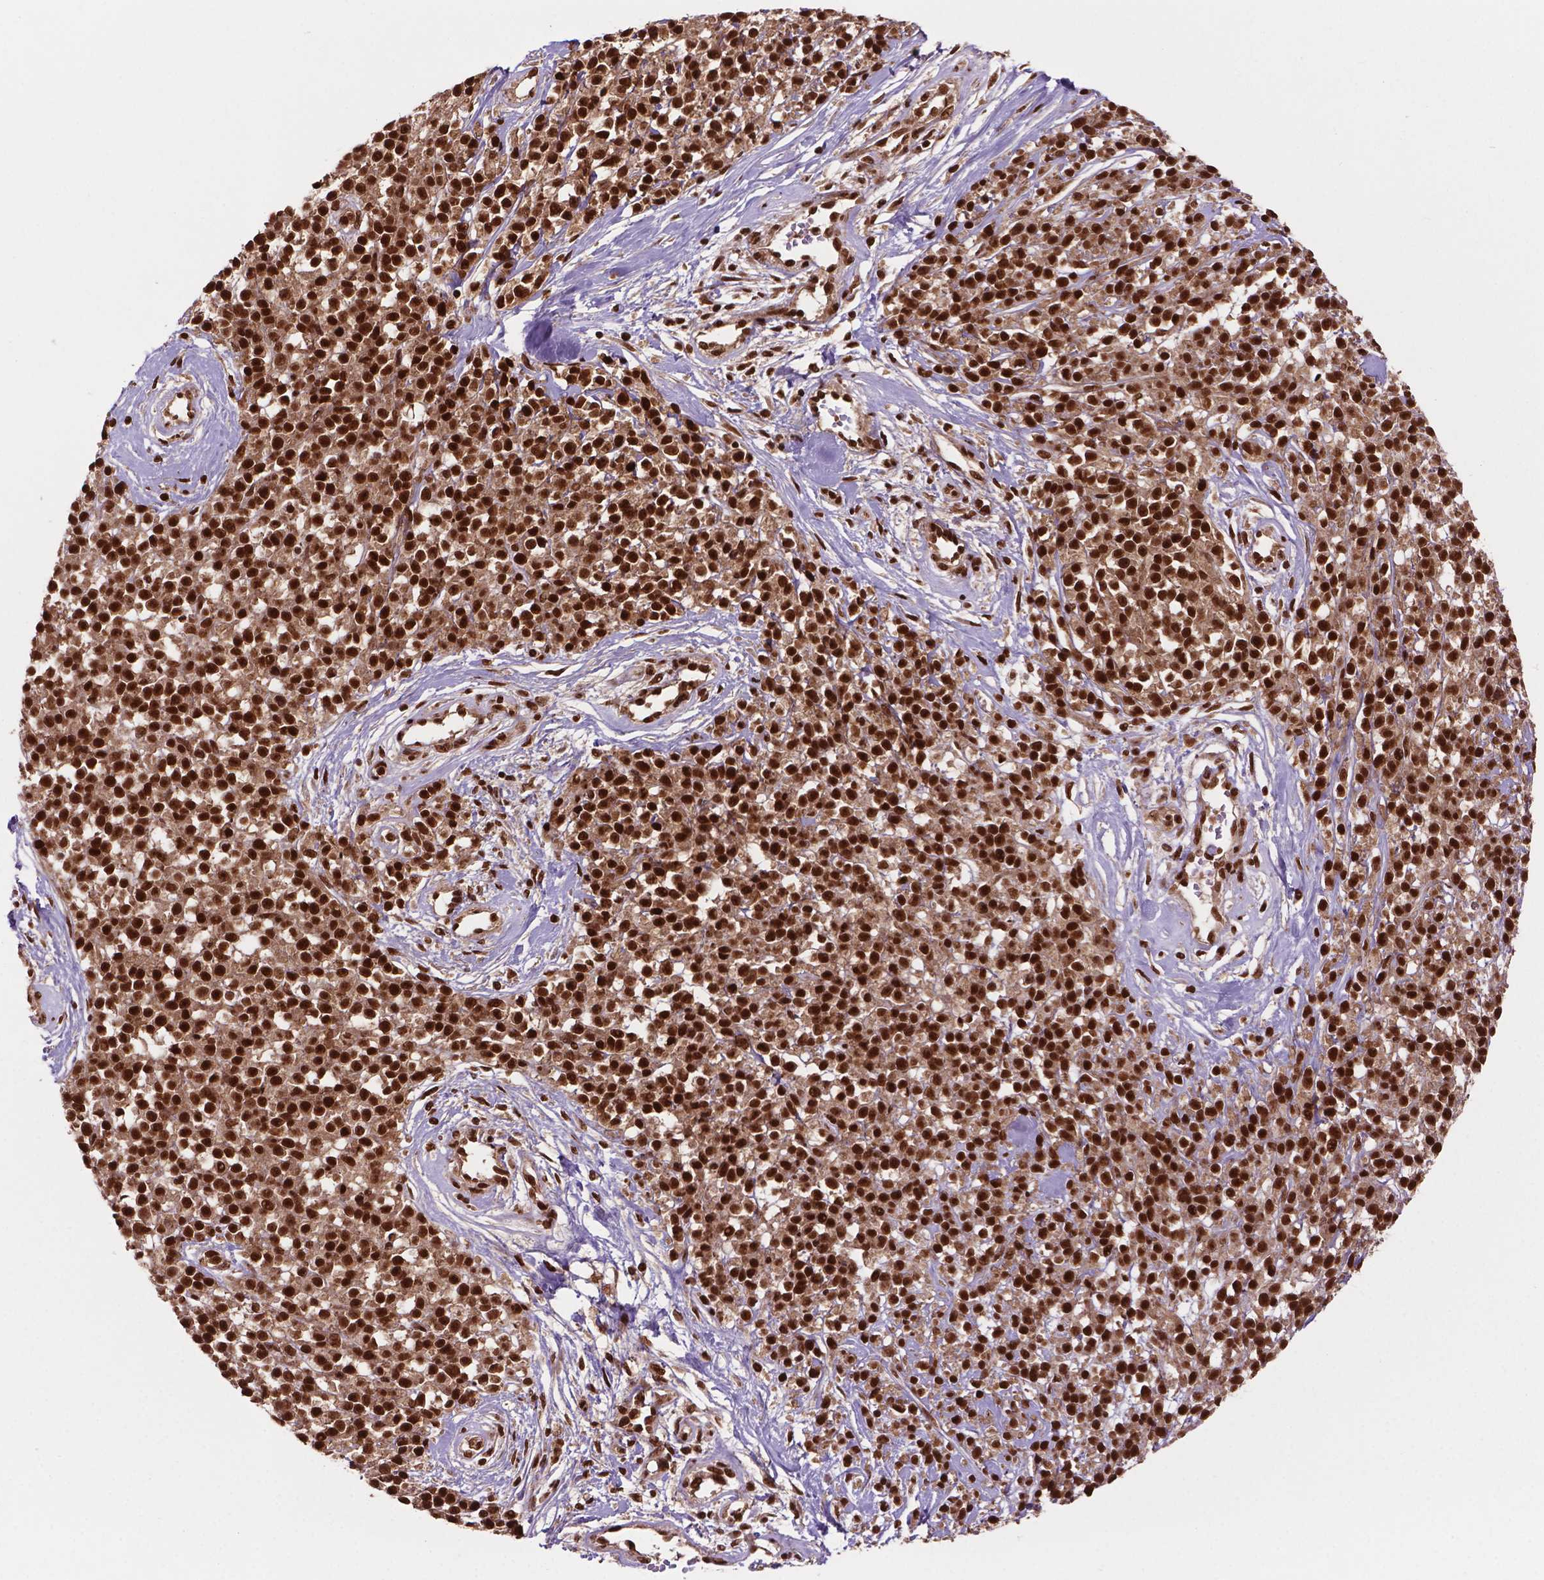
{"staining": {"intensity": "strong", "quantity": ">75%", "location": "nuclear"}, "tissue": "melanoma", "cell_type": "Tumor cells", "image_type": "cancer", "snomed": [{"axis": "morphology", "description": "Malignant melanoma, NOS"}, {"axis": "topography", "description": "Skin"}, {"axis": "topography", "description": "Skin of trunk"}], "caption": "Immunohistochemical staining of melanoma displays high levels of strong nuclear protein expression in approximately >75% of tumor cells.", "gene": "SIRT6", "patient": {"sex": "male", "age": 74}}